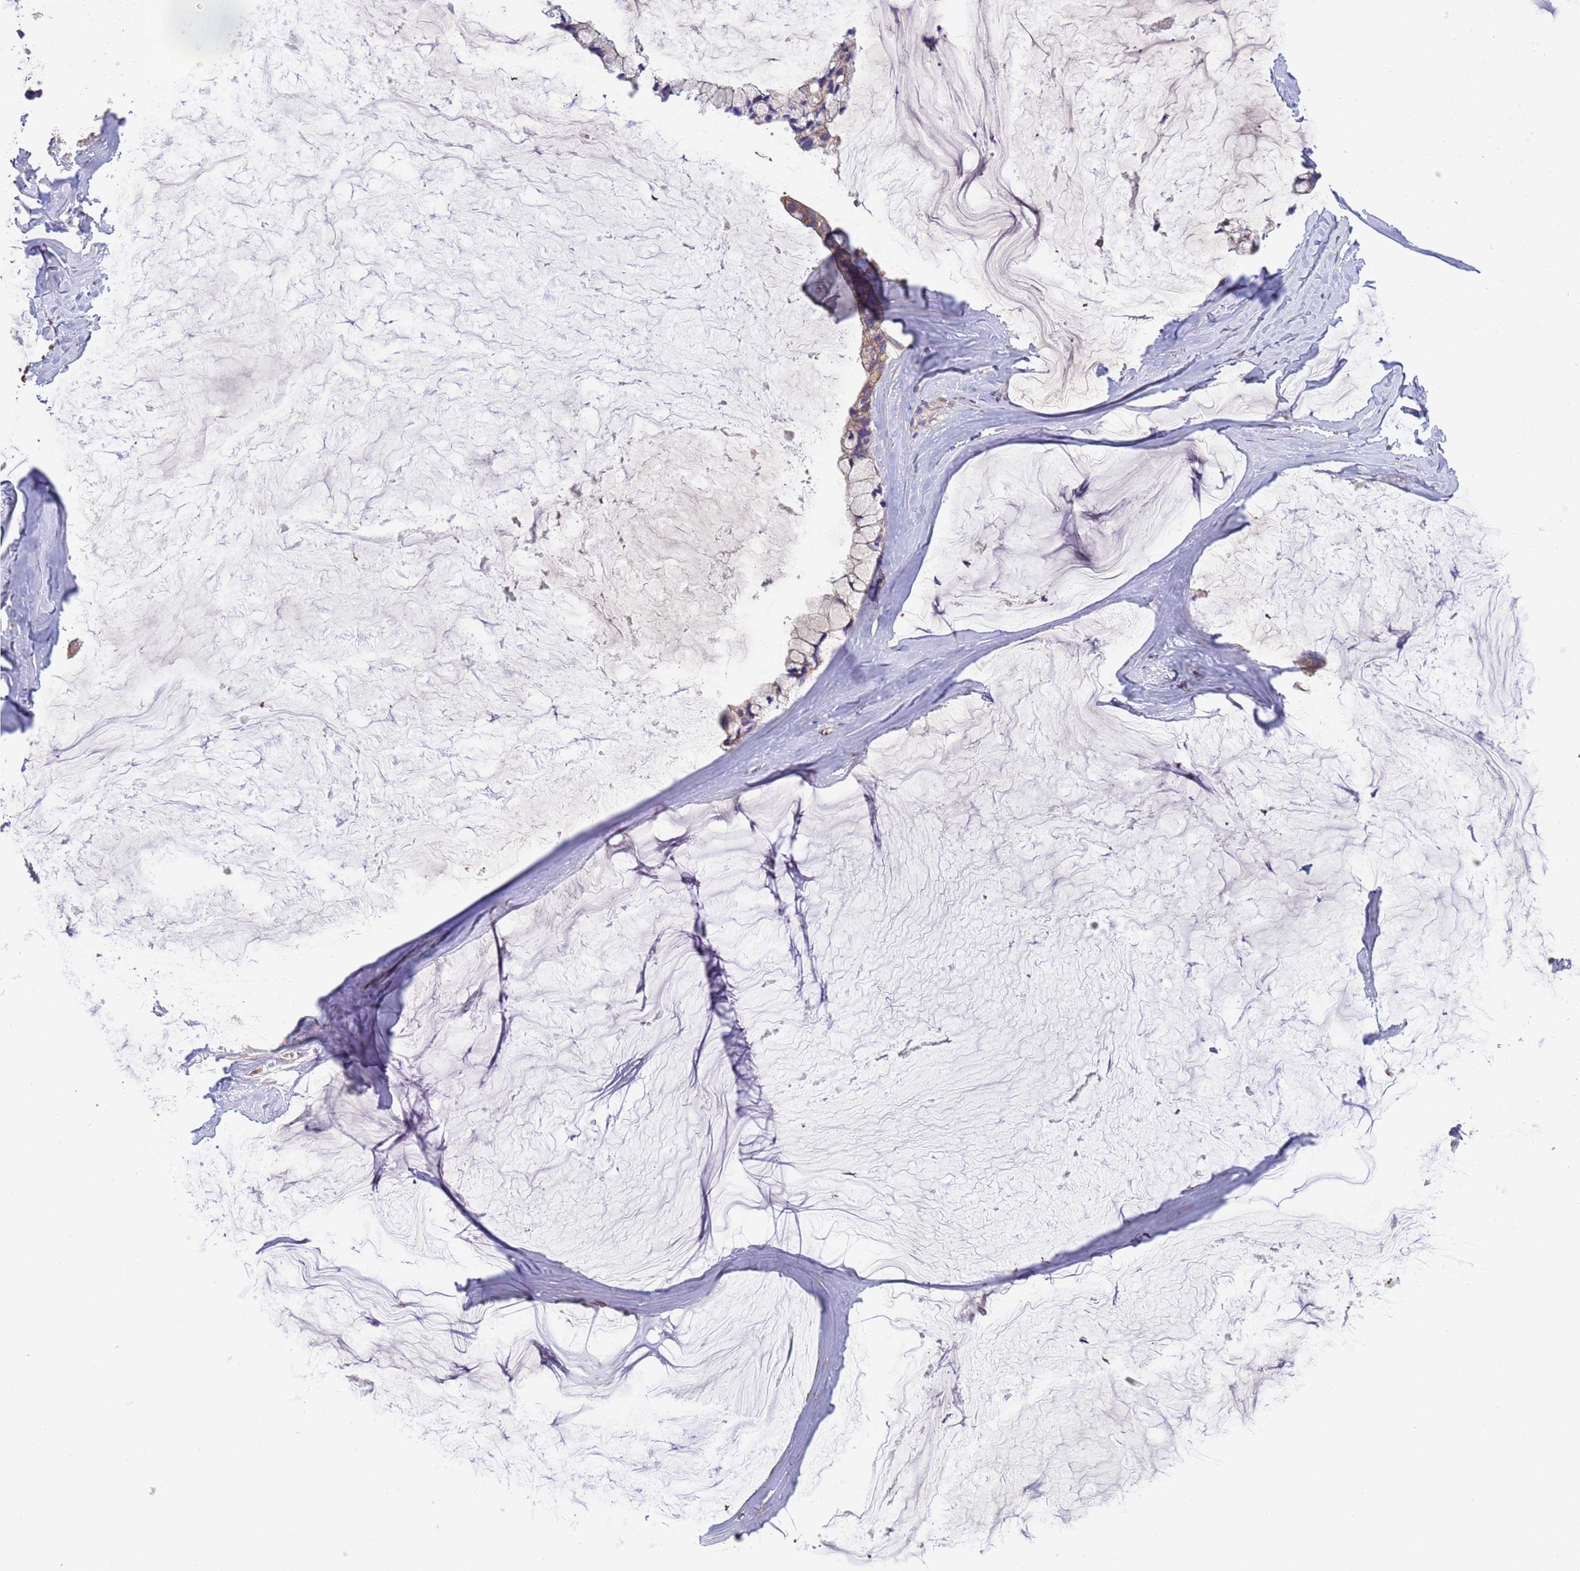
{"staining": {"intensity": "weak", "quantity": "25%-75%", "location": "cytoplasmic/membranous"}, "tissue": "ovarian cancer", "cell_type": "Tumor cells", "image_type": "cancer", "snomed": [{"axis": "morphology", "description": "Cystadenocarcinoma, mucinous, NOS"}, {"axis": "topography", "description": "Ovary"}], "caption": "Protein expression analysis of mucinous cystadenocarcinoma (ovarian) exhibits weak cytoplasmic/membranous expression in about 25%-75% of tumor cells.", "gene": "NPHP1", "patient": {"sex": "female", "age": 39}}